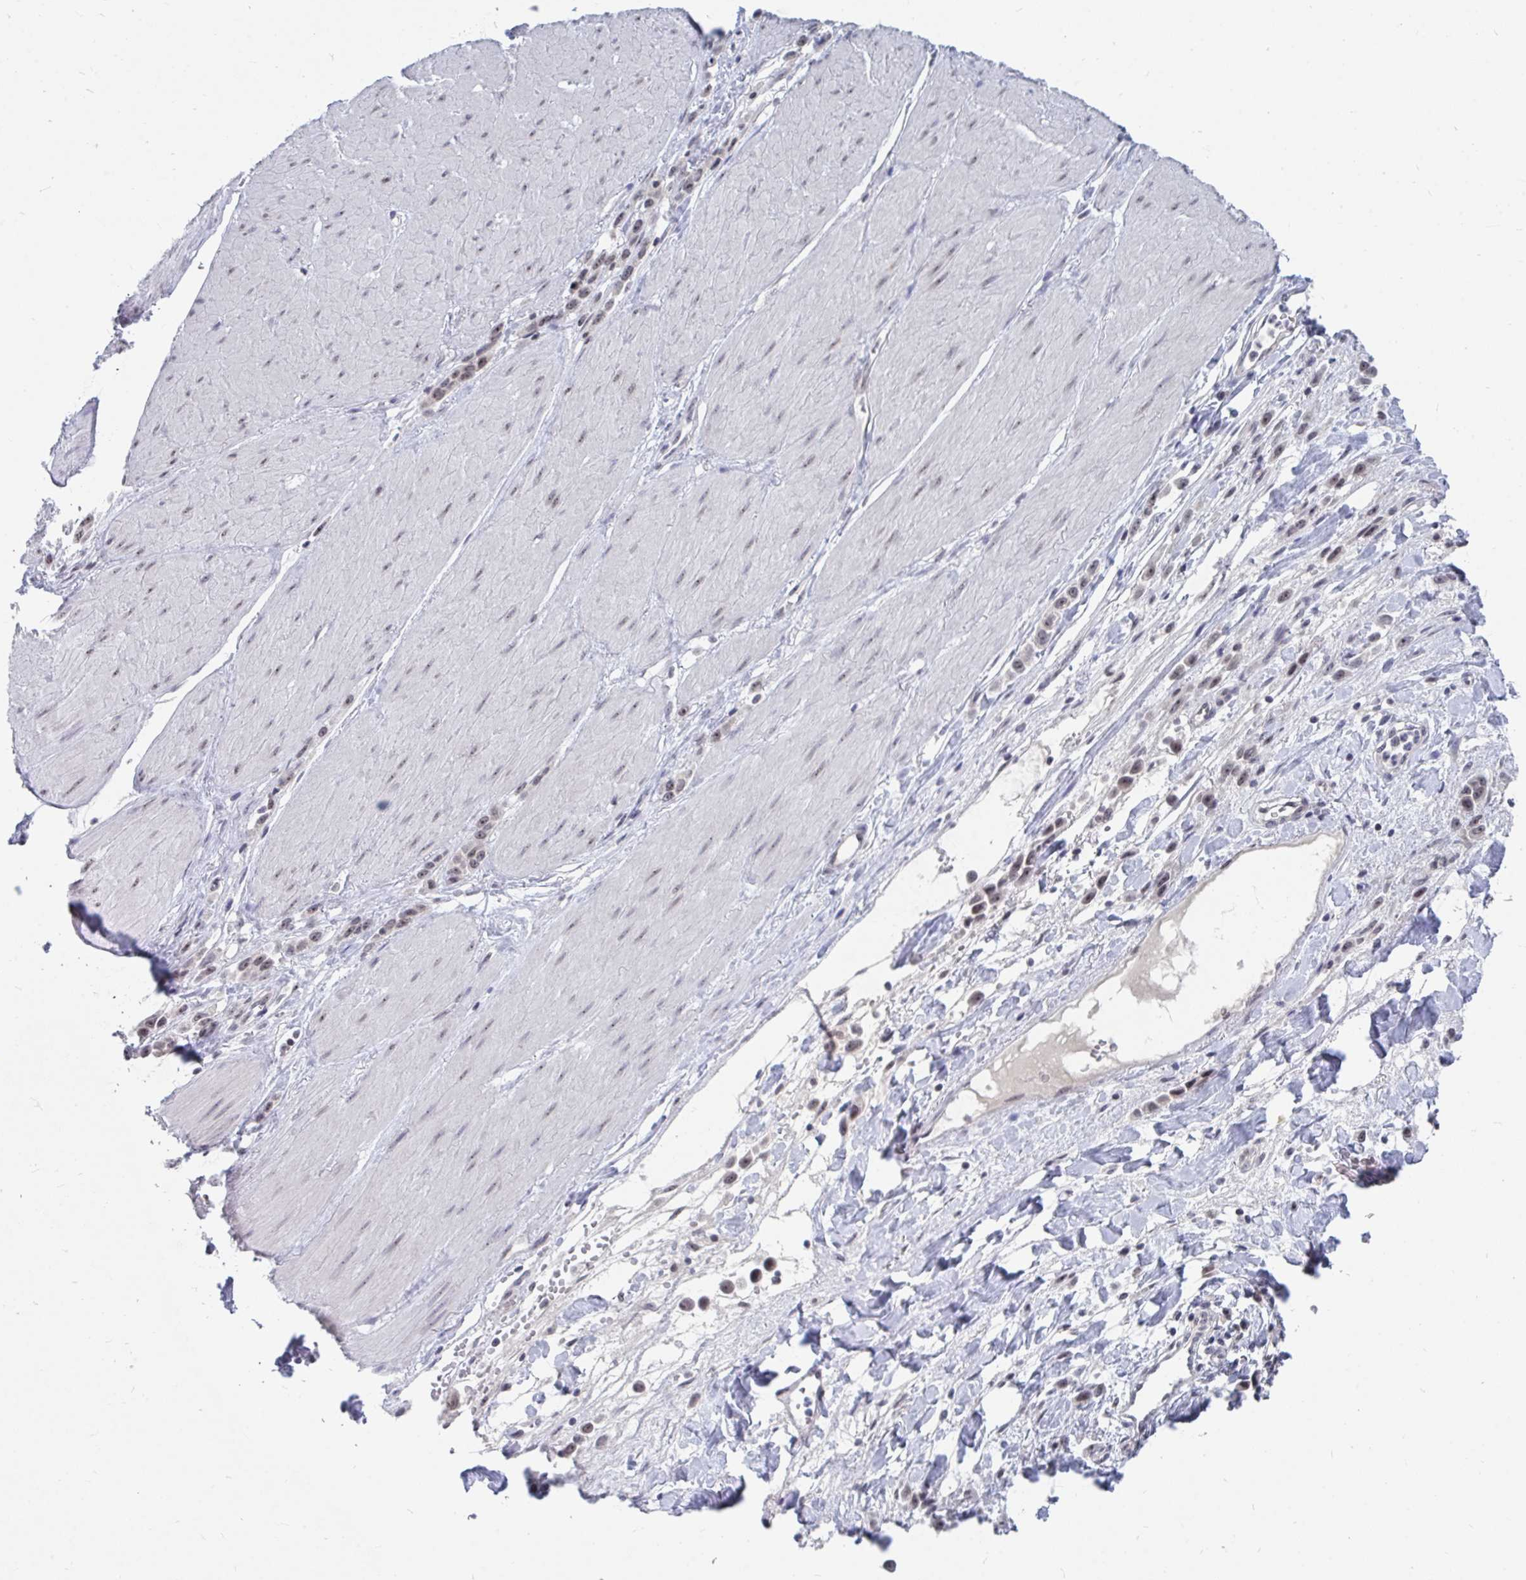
{"staining": {"intensity": "weak", "quantity": "25%-75%", "location": "nuclear"}, "tissue": "stomach cancer", "cell_type": "Tumor cells", "image_type": "cancer", "snomed": [{"axis": "morphology", "description": "Adenocarcinoma, NOS"}, {"axis": "topography", "description": "Stomach"}], "caption": "An image showing weak nuclear expression in about 25%-75% of tumor cells in stomach cancer (adenocarcinoma), as visualized by brown immunohistochemical staining.", "gene": "TRIP12", "patient": {"sex": "male", "age": 47}}